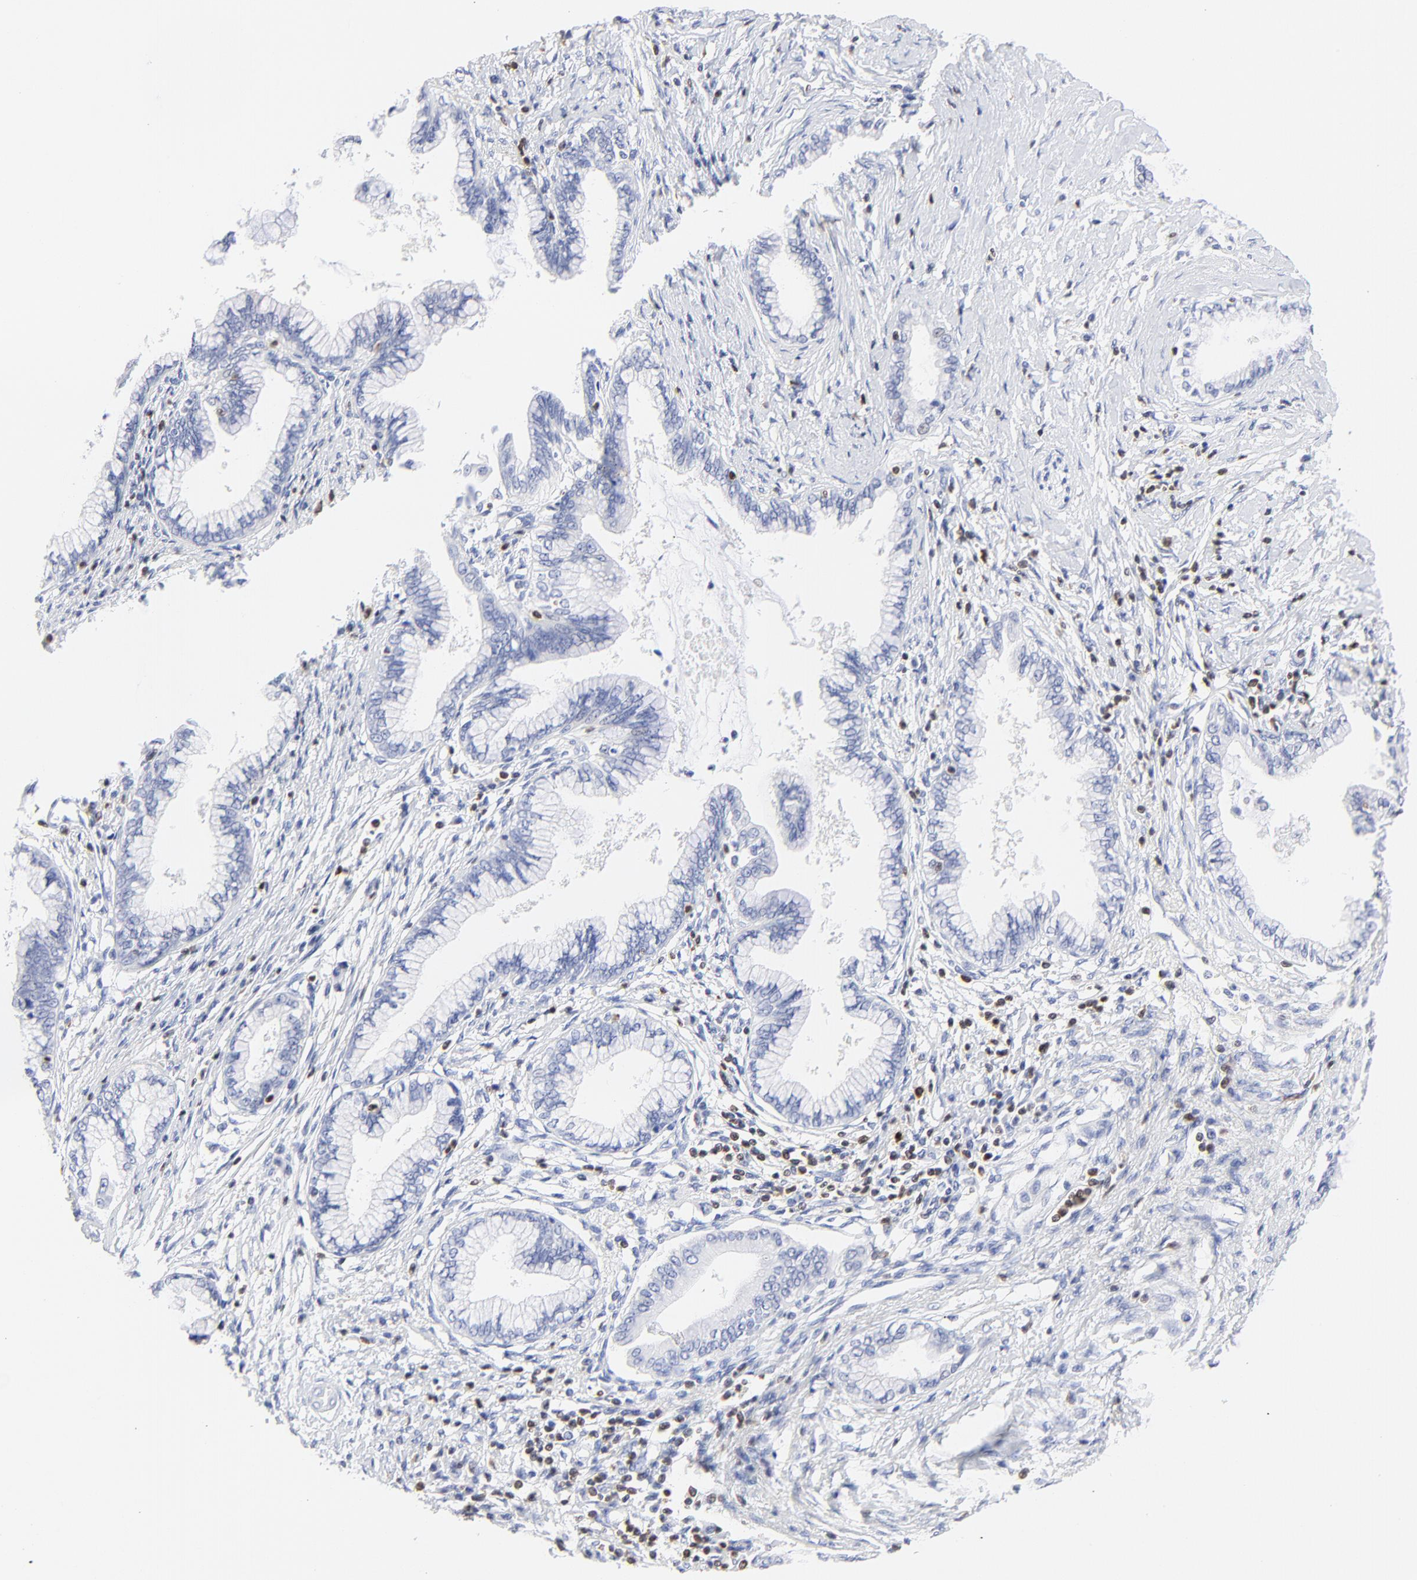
{"staining": {"intensity": "negative", "quantity": "none", "location": "none"}, "tissue": "pancreatic cancer", "cell_type": "Tumor cells", "image_type": "cancer", "snomed": [{"axis": "morphology", "description": "Adenocarcinoma, NOS"}, {"axis": "topography", "description": "Pancreas"}], "caption": "IHC image of neoplastic tissue: pancreatic adenocarcinoma stained with DAB (3,3'-diaminobenzidine) shows no significant protein staining in tumor cells.", "gene": "ZAP70", "patient": {"sex": "female", "age": 64}}